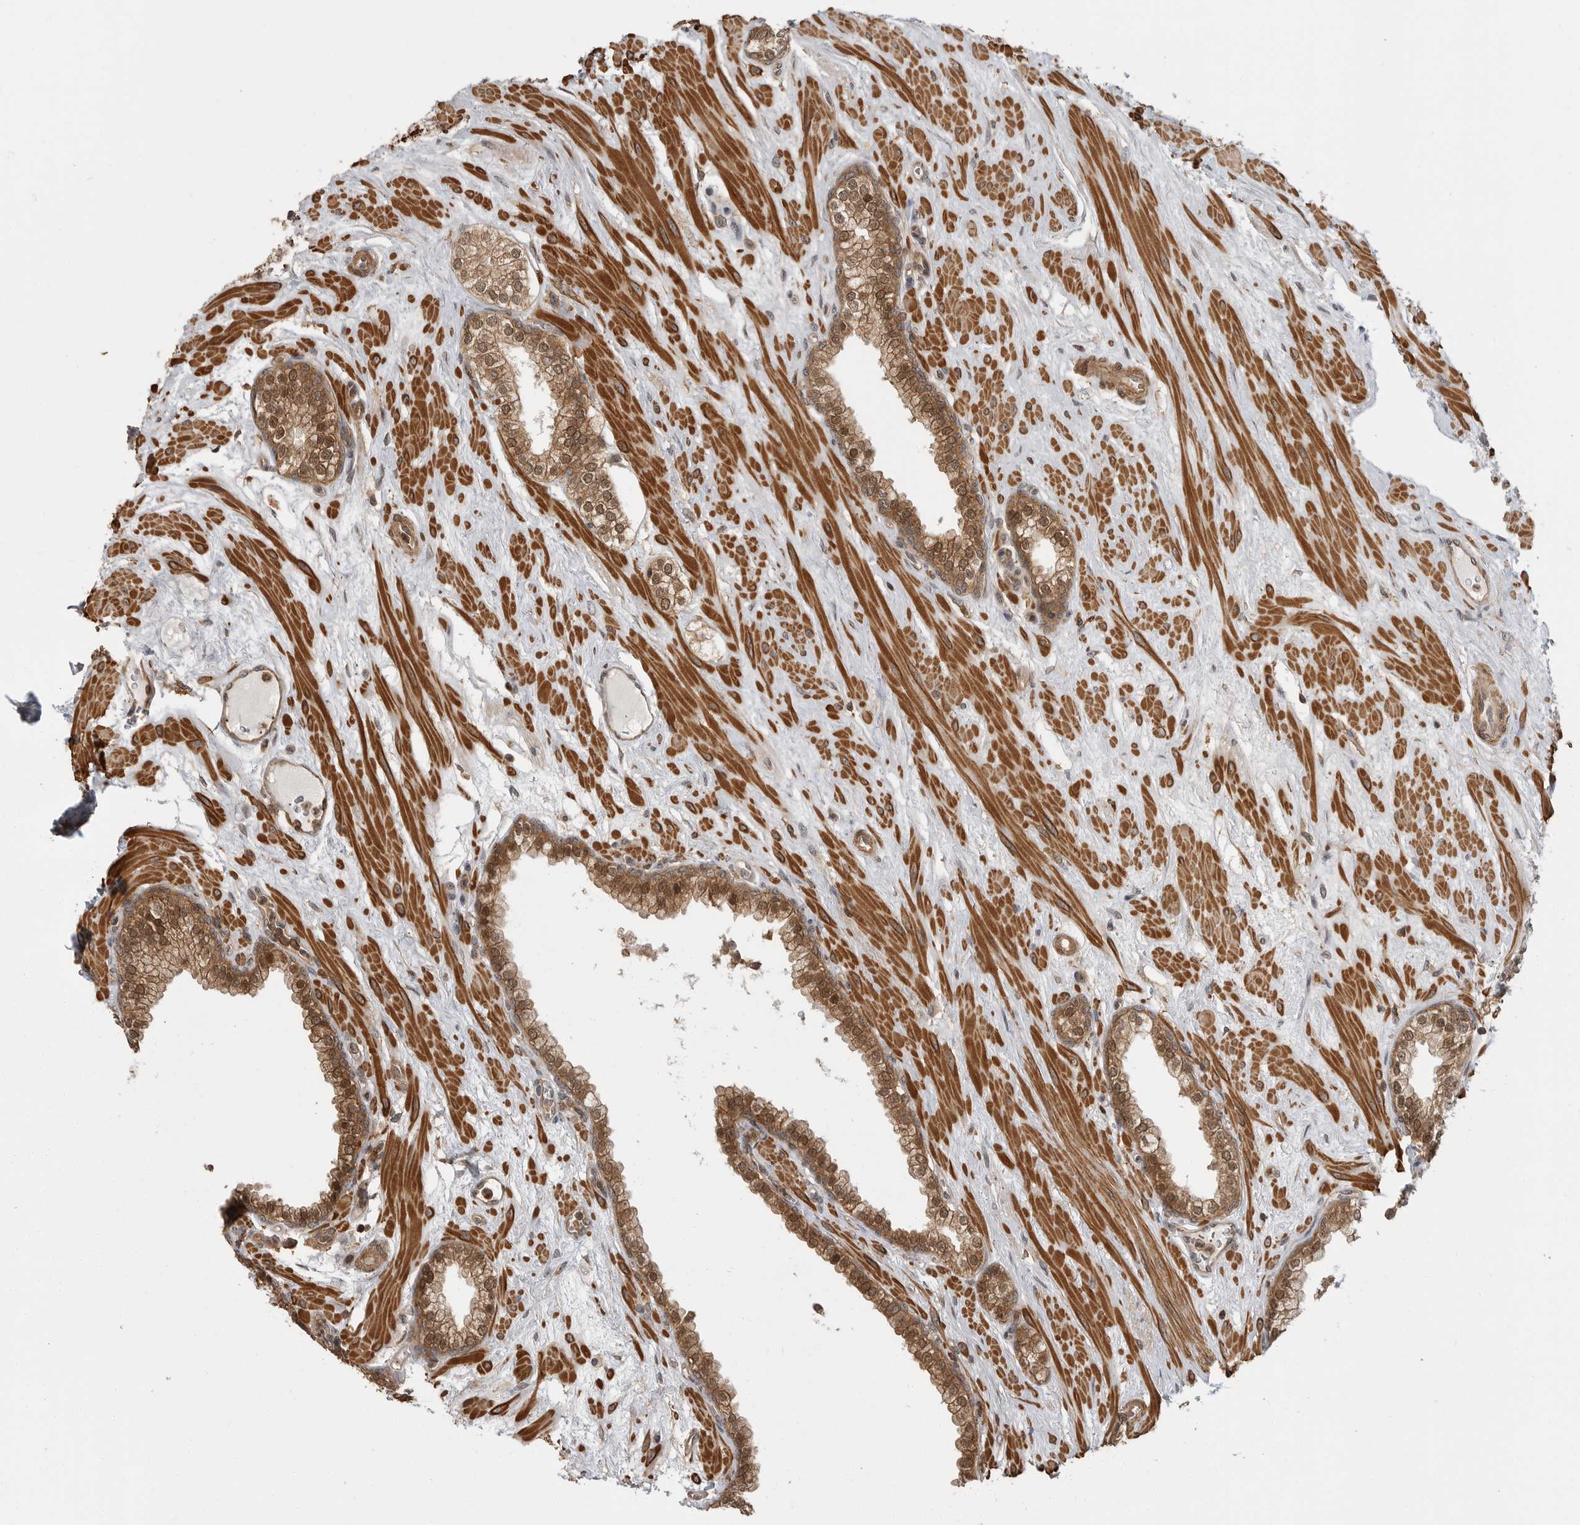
{"staining": {"intensity": "moderate", "quantity": ">75%", "location": "cytoplasmic/membranous,nuclear"}, "tissue": "prostate", "cell_type": "Glandular cells", "image_type": "normal", "snomed": [{"axis": "morphology", "description": "Normal tissue, NOS"}, {"axis": "morphology", "description": "Urothelial carcinoma, Low grade"}, {"axis": "topography", "description": "Urinary bladder"}, {"axis": "topography", "description": "Prostate"}], "caption": "IHC photomicrograph of benign prostate stained for a protein (brown), which displays medium levels of moderate cytoplasmic/membranous,nuclear positivity in about >75% of glandular cells.", "gene": "ERN1", "patient": {"sex": "male", "age": 60}}